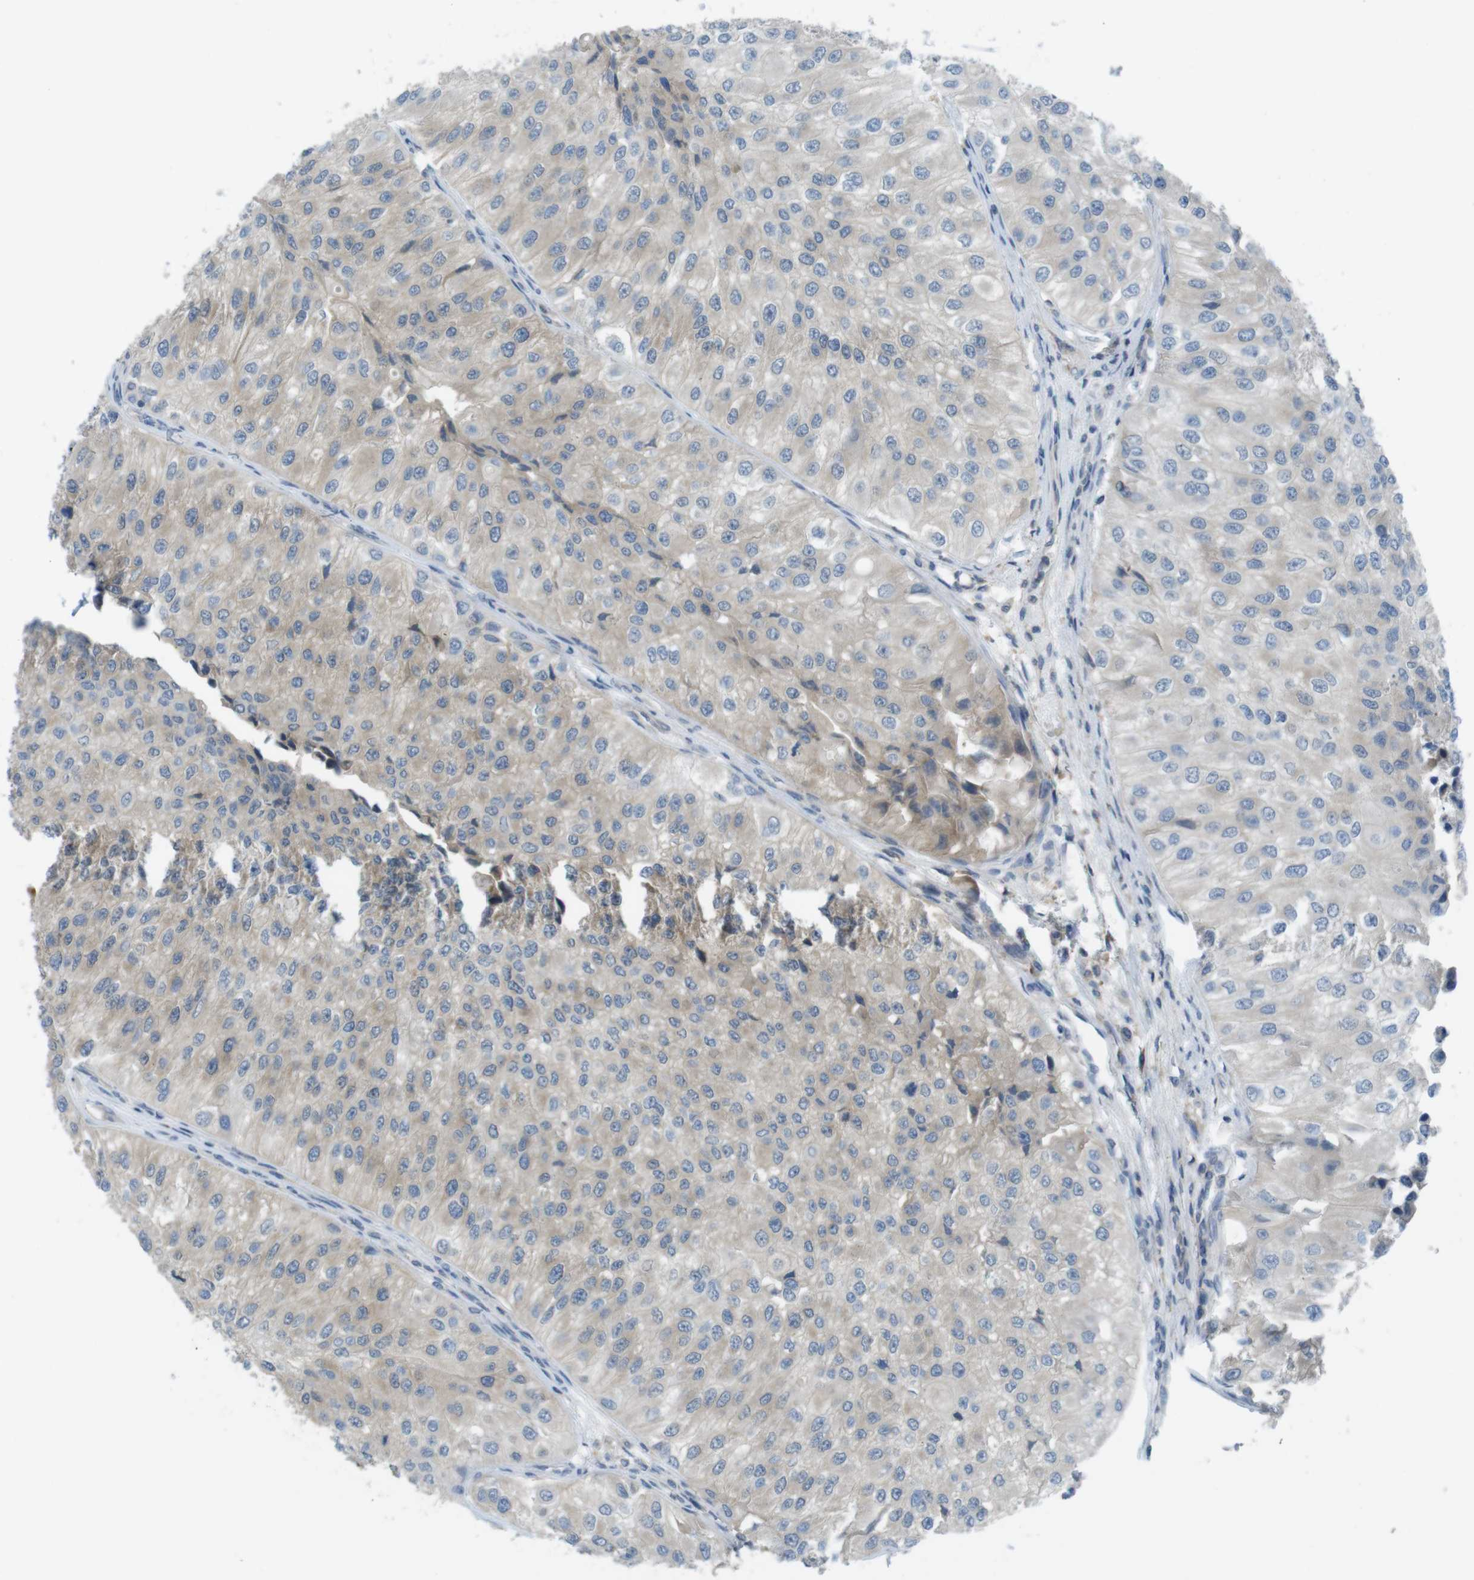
{"staining": {"intensity": "weak", "quantity": "25%-75%", "location": "cytoplasmic/membranous"}, "tissue": "urothelial cancer", "cell_type": "Tumor cells", "image_type": "cancer", "snomed": [{"axis": "morphology", "description": "Urothelial carcinoma, High grade"}, {"axis": "topography", "description": "Kidney"}, {"axis": "topography", "description": "Urinary bladder"}], "caption": "Protein expression analysis of human urothelial carcinoma (high-grade) reveals weak cytoplasmic/membranous expression in about 25%-75% of tumor cells.", "gene": "MTHFD1", "patient": {"sex": "male", "age": 77}}